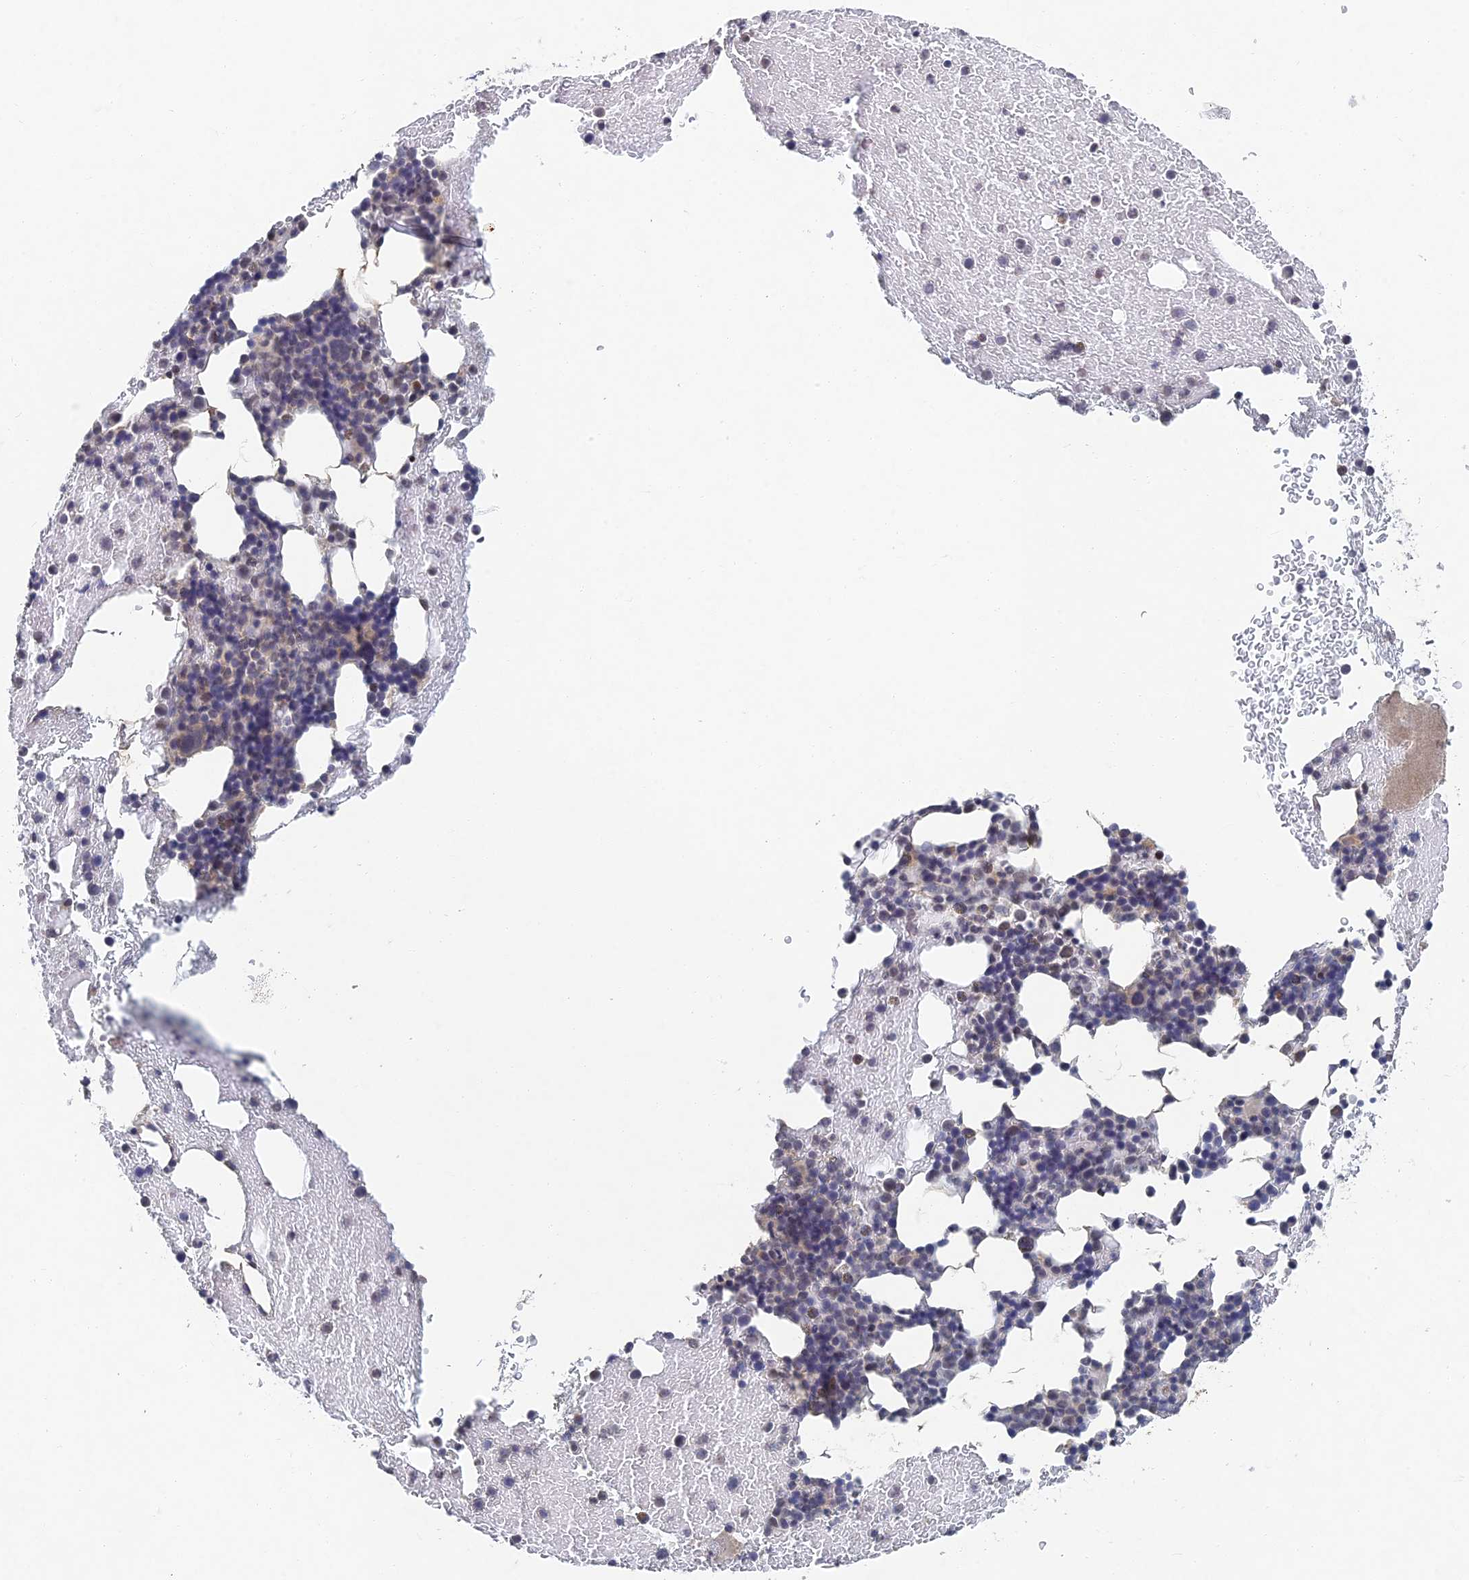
{"staining": {"intensity": "moderate", "quantity": "<25%", "location": "cytoplasmic/membranous"}, "tissue": "bone marrow", "cell_type": "Hematopoietic cells", "image_type": "normal", "snomed": [{"axis": "morphology", "description": "Normal tissue, NOS"}, {"axis": "topography", "description": "Bone marrow"}], "caption": "A high-resolution image shows IHC staining of unremarkable bone marrow, which reveals moderate cytoplasmic/membranous staining in approximately <25% of hematopoietic cells. The staining was performed using DAB (3,3'-diaminobenzidine) to visualize the protein expression in brown, while the nuclei were stained in blue with hematoxylin (Magnification: 20x).", "gene": "GNA15", "patient": {"sex": "male", "age": 57}}